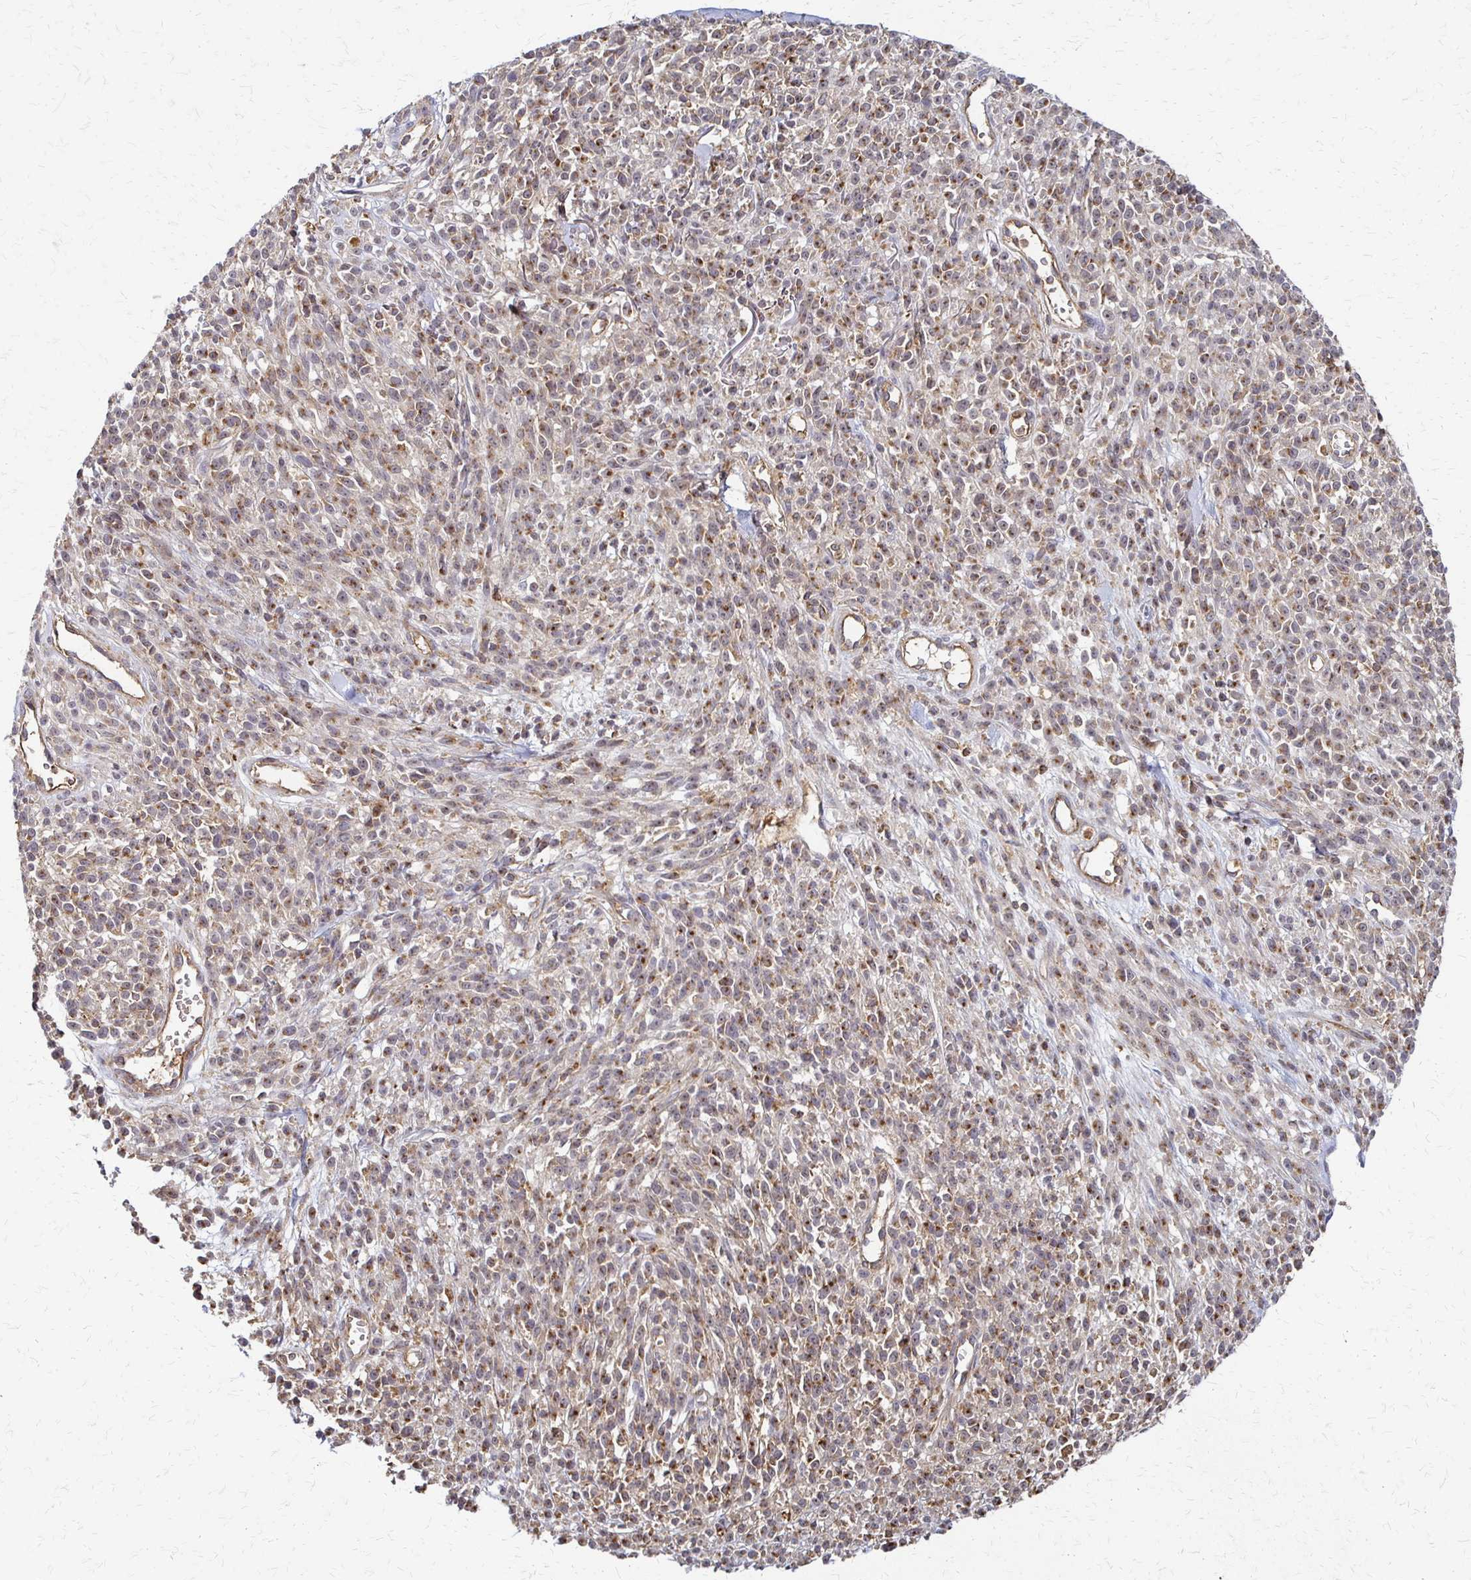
{"staining": {"intensity": "moderate", "quantity": ">75%", "location": "cytoplasmic/membranous"}, "tissue": "melanoma", "cell_type": "Tumor cells", "image_type": "cancer", "snomed": [{"axis": "morphology", "description": "Malignant melanoma, NOS"}, {"axis": "topography", "description": "Skin"}, {"axis": "topography", "description": "Skin of trunk"}], "caption": "Protein expression by immunohistochemistry demonstrates moderate cytoplasmic/membranous expression in about >75% of tumor cells in melanoma.", "gene": "SLC9A9", "patient": {"sex": "male", "age": 74}}